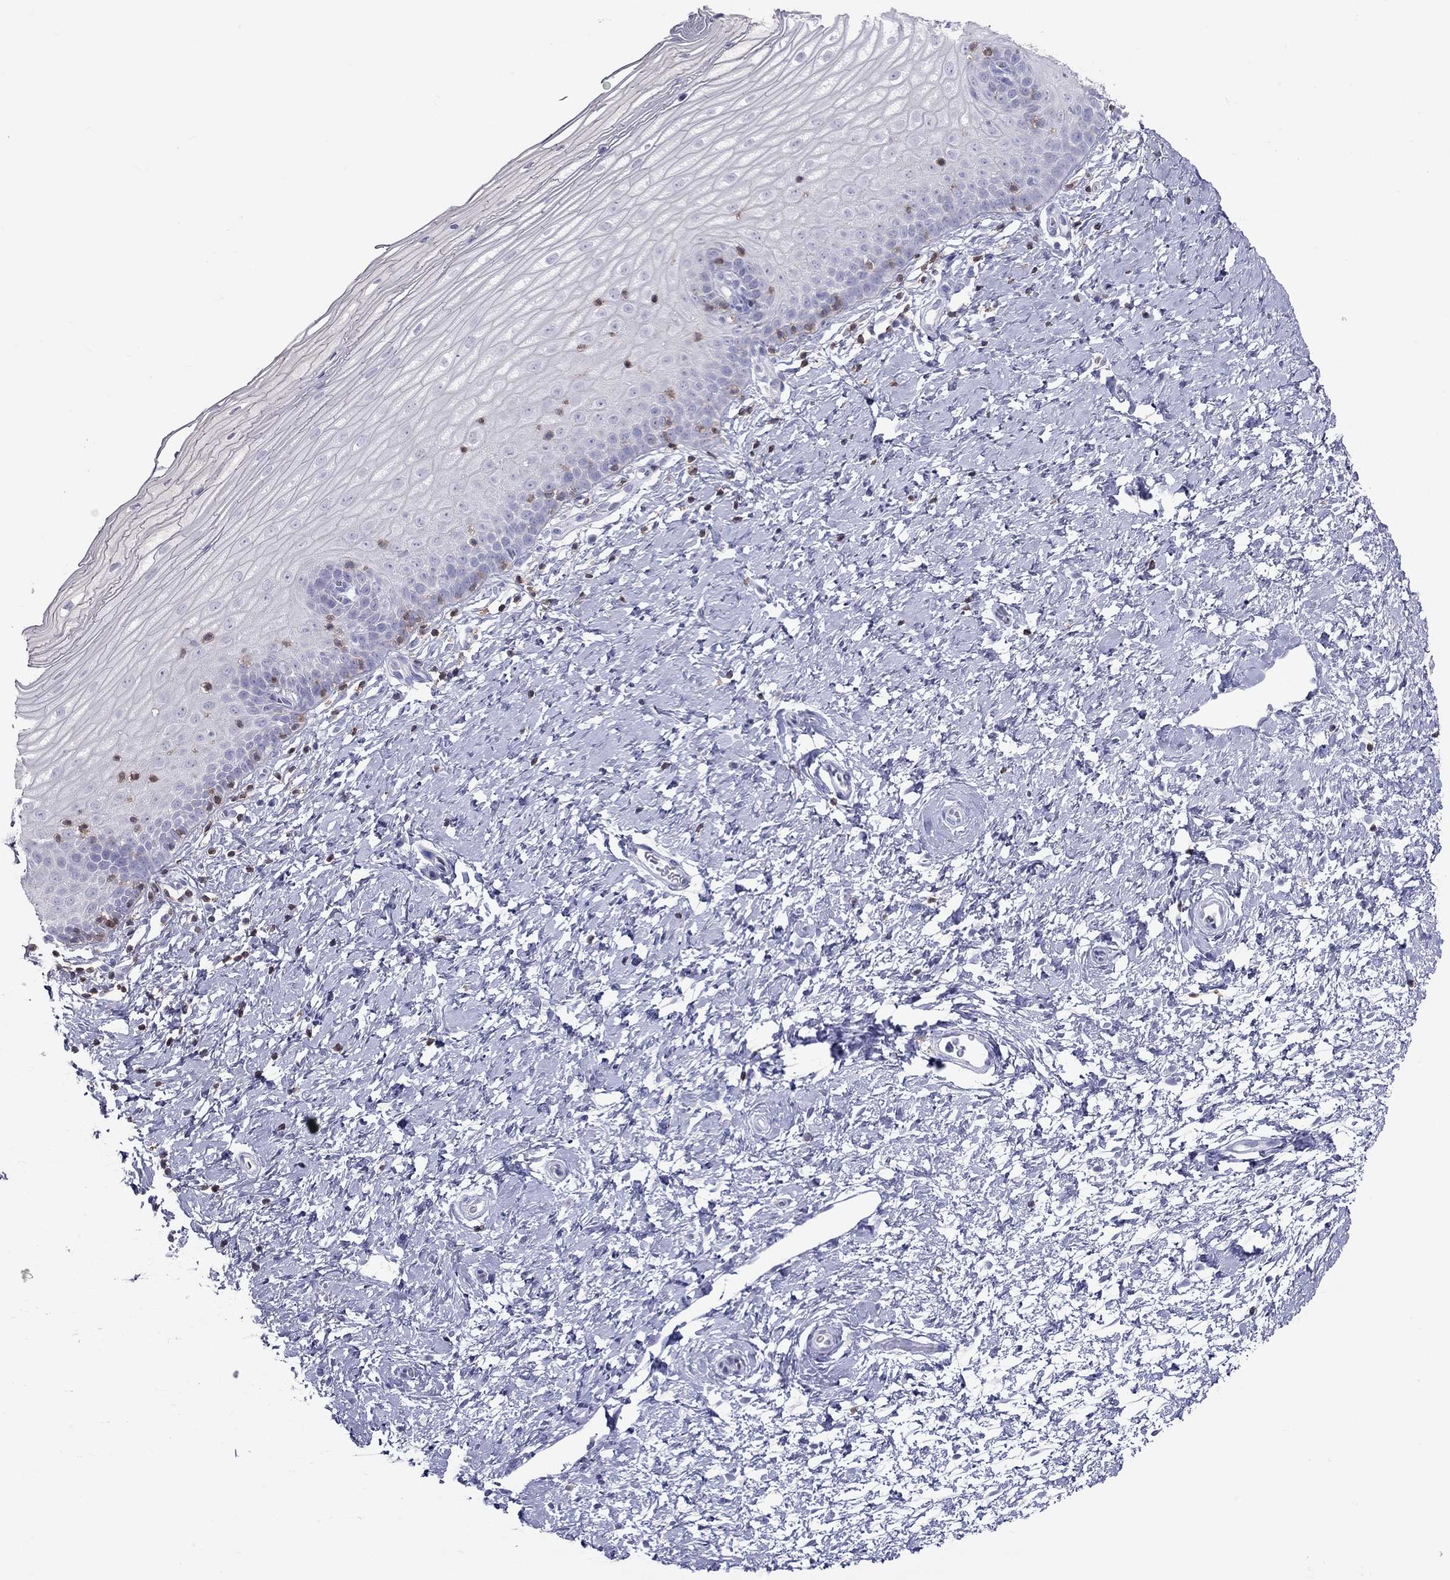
{"staining": {"intensity": "negative", "quantity": "none", "location": "none"}, "tissue": "cervix", "cell_type": "Glandular cells", "image_type": "normal", "snomed": [{"axis": "morphology", "description": "Normal tissue, NOS"}, {"axis": "topography", "description": "Cervix"}], "caption": "Glandular cells are negative for brown protein staining in unremarkable cervix.", "gene": "SH2D2A", "patient": {"sex": "female", "age": 37}}